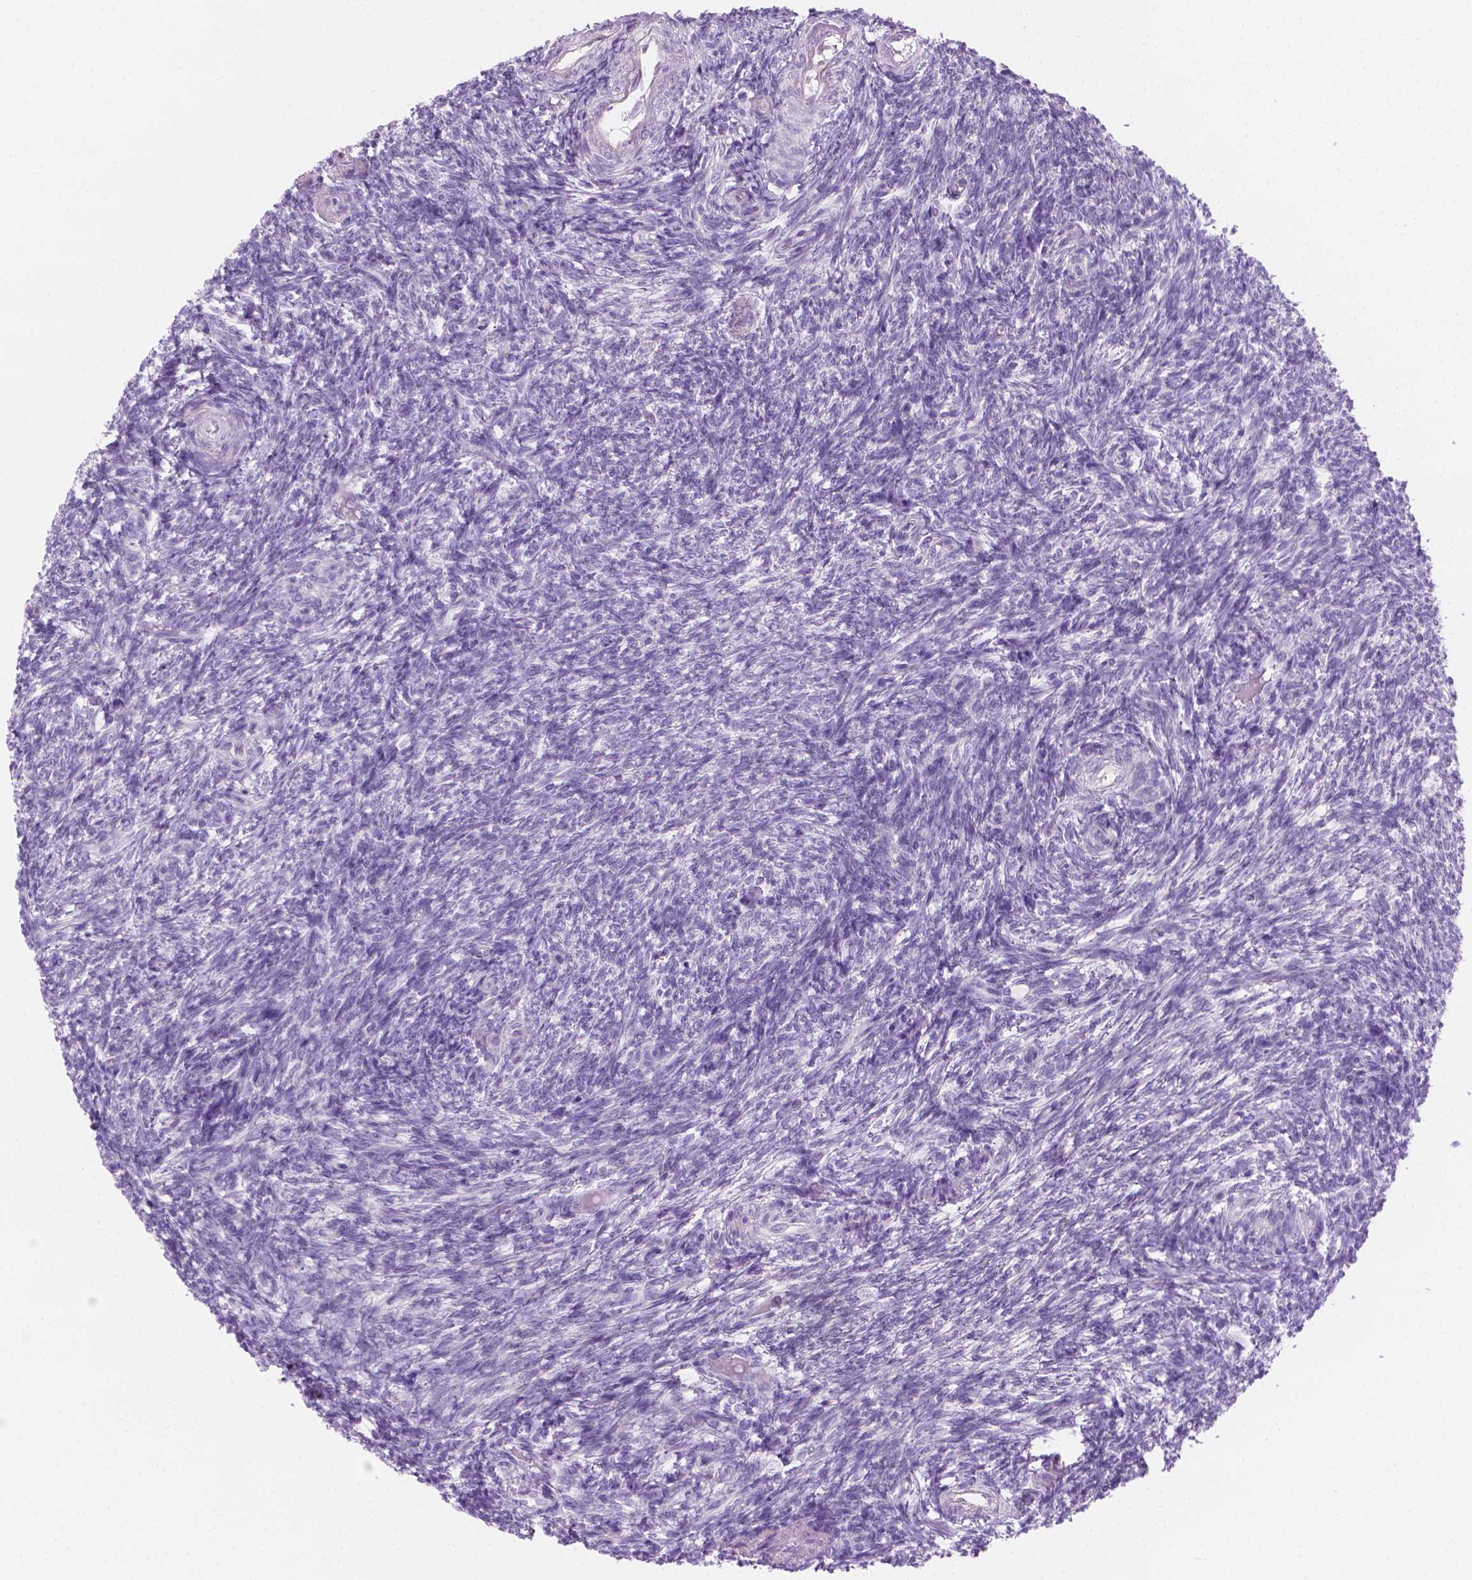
{"staining": {"intensity": "negative", "quantity": "none", "location": "none"}, "tissue": "ovary", "cell_type": "Follicle cells", "image_type": "normal", "snomed": [{"axis": "morphology", "description": "Normal tissue, NOS"}, {"axis": "topography", "description": "Ovary"}], "caption": "Immunohistochemistry photomicrograph of benign human ovary stained for a protein (brown), which demonstrates no staining in follicle cells.", "gene": "EPPK1", "patient": {"sex": "female", "age": 39}}